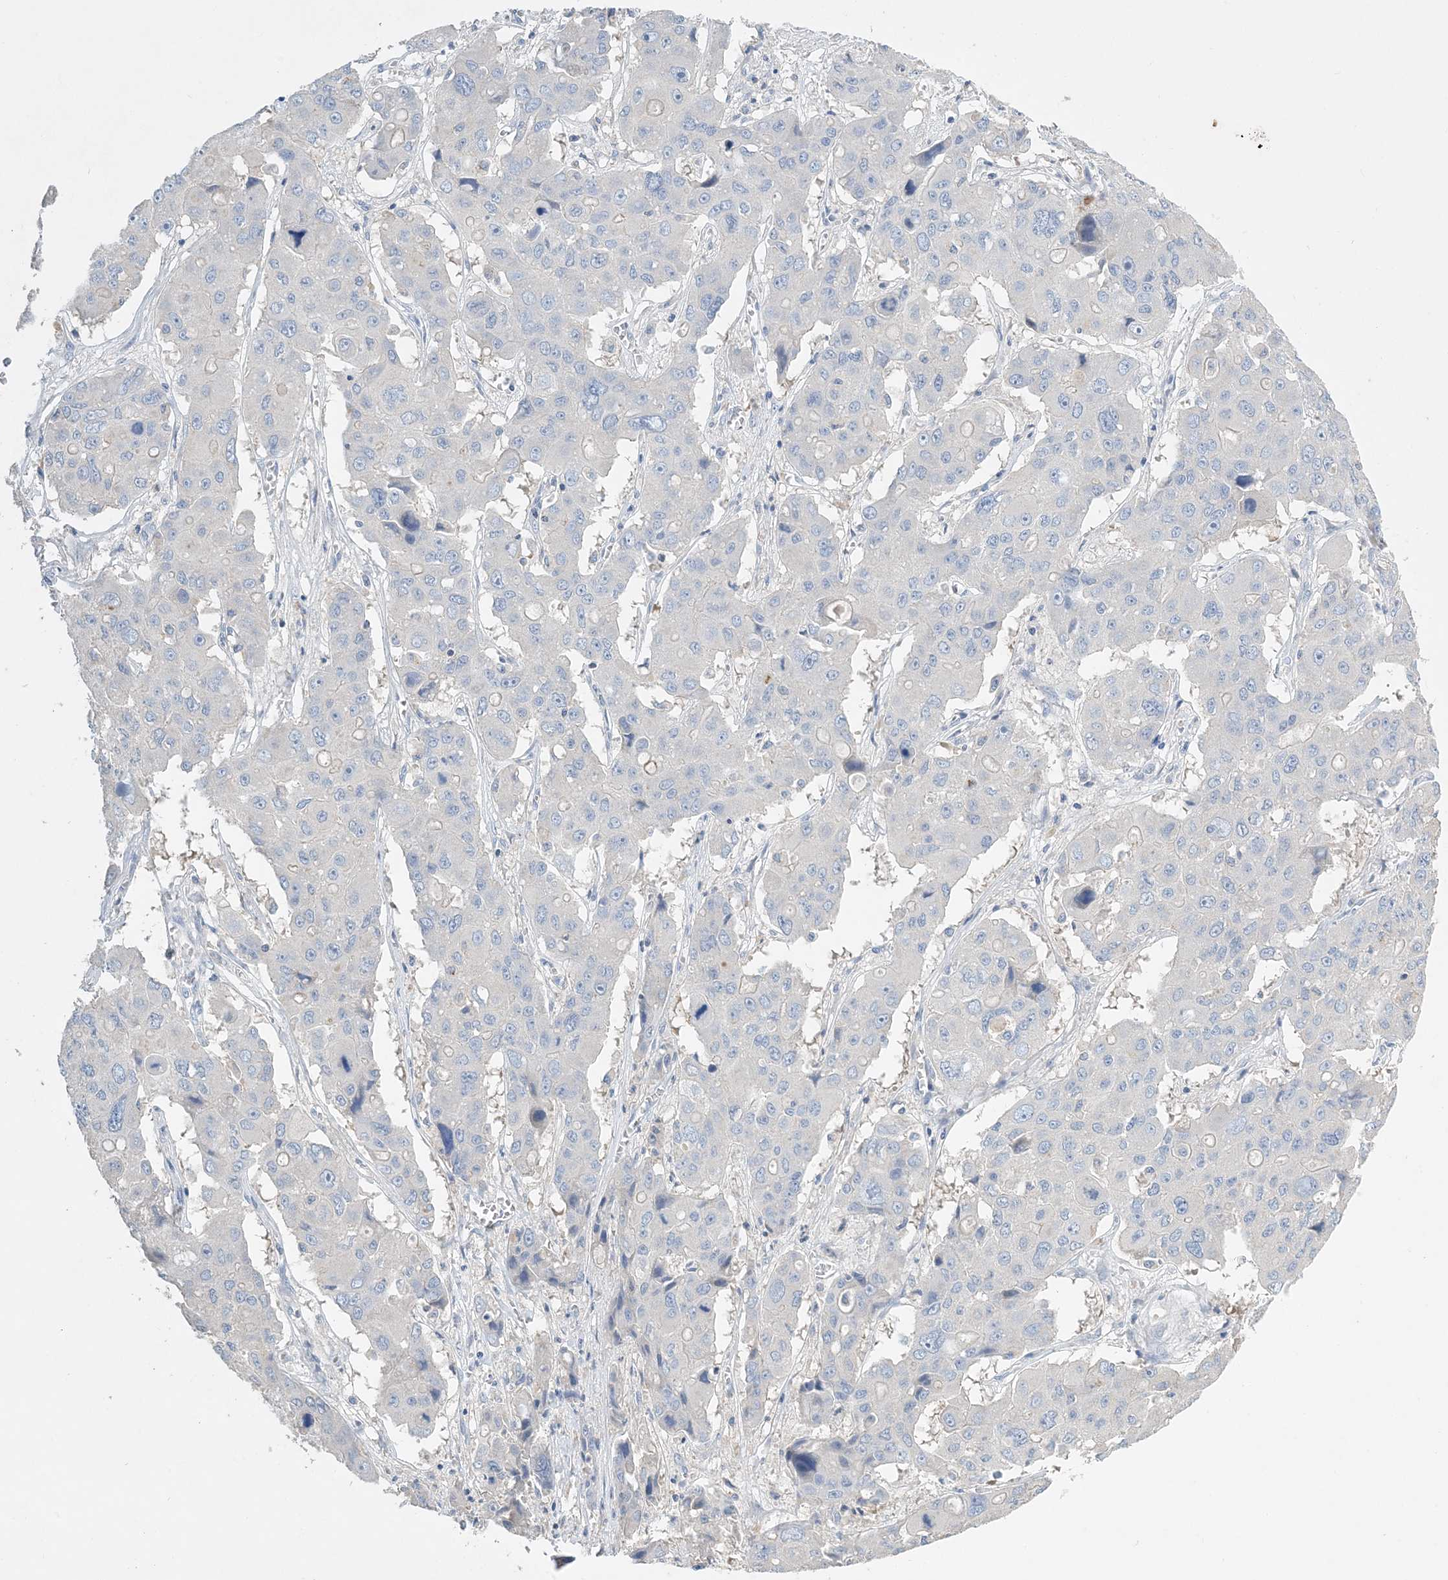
{"staining": {"intensity": "negative", "quantity": "none", "location": "none"}, "tissue": "liver cancer", "cell_type": "Tumor cells", "image_type": "cancer", "snomed": [{"axis": "morphology", "description": "Cholangiocarcinoma"}, {"axis": "topography", "description": "Liver"}], "caption": "Immunohistochemistry of cholangiocarcinoma (liver) demonstrates no staining in tumor cells.", "gene": "KPRP", "patient": {"sex": "male", "age": 67}}